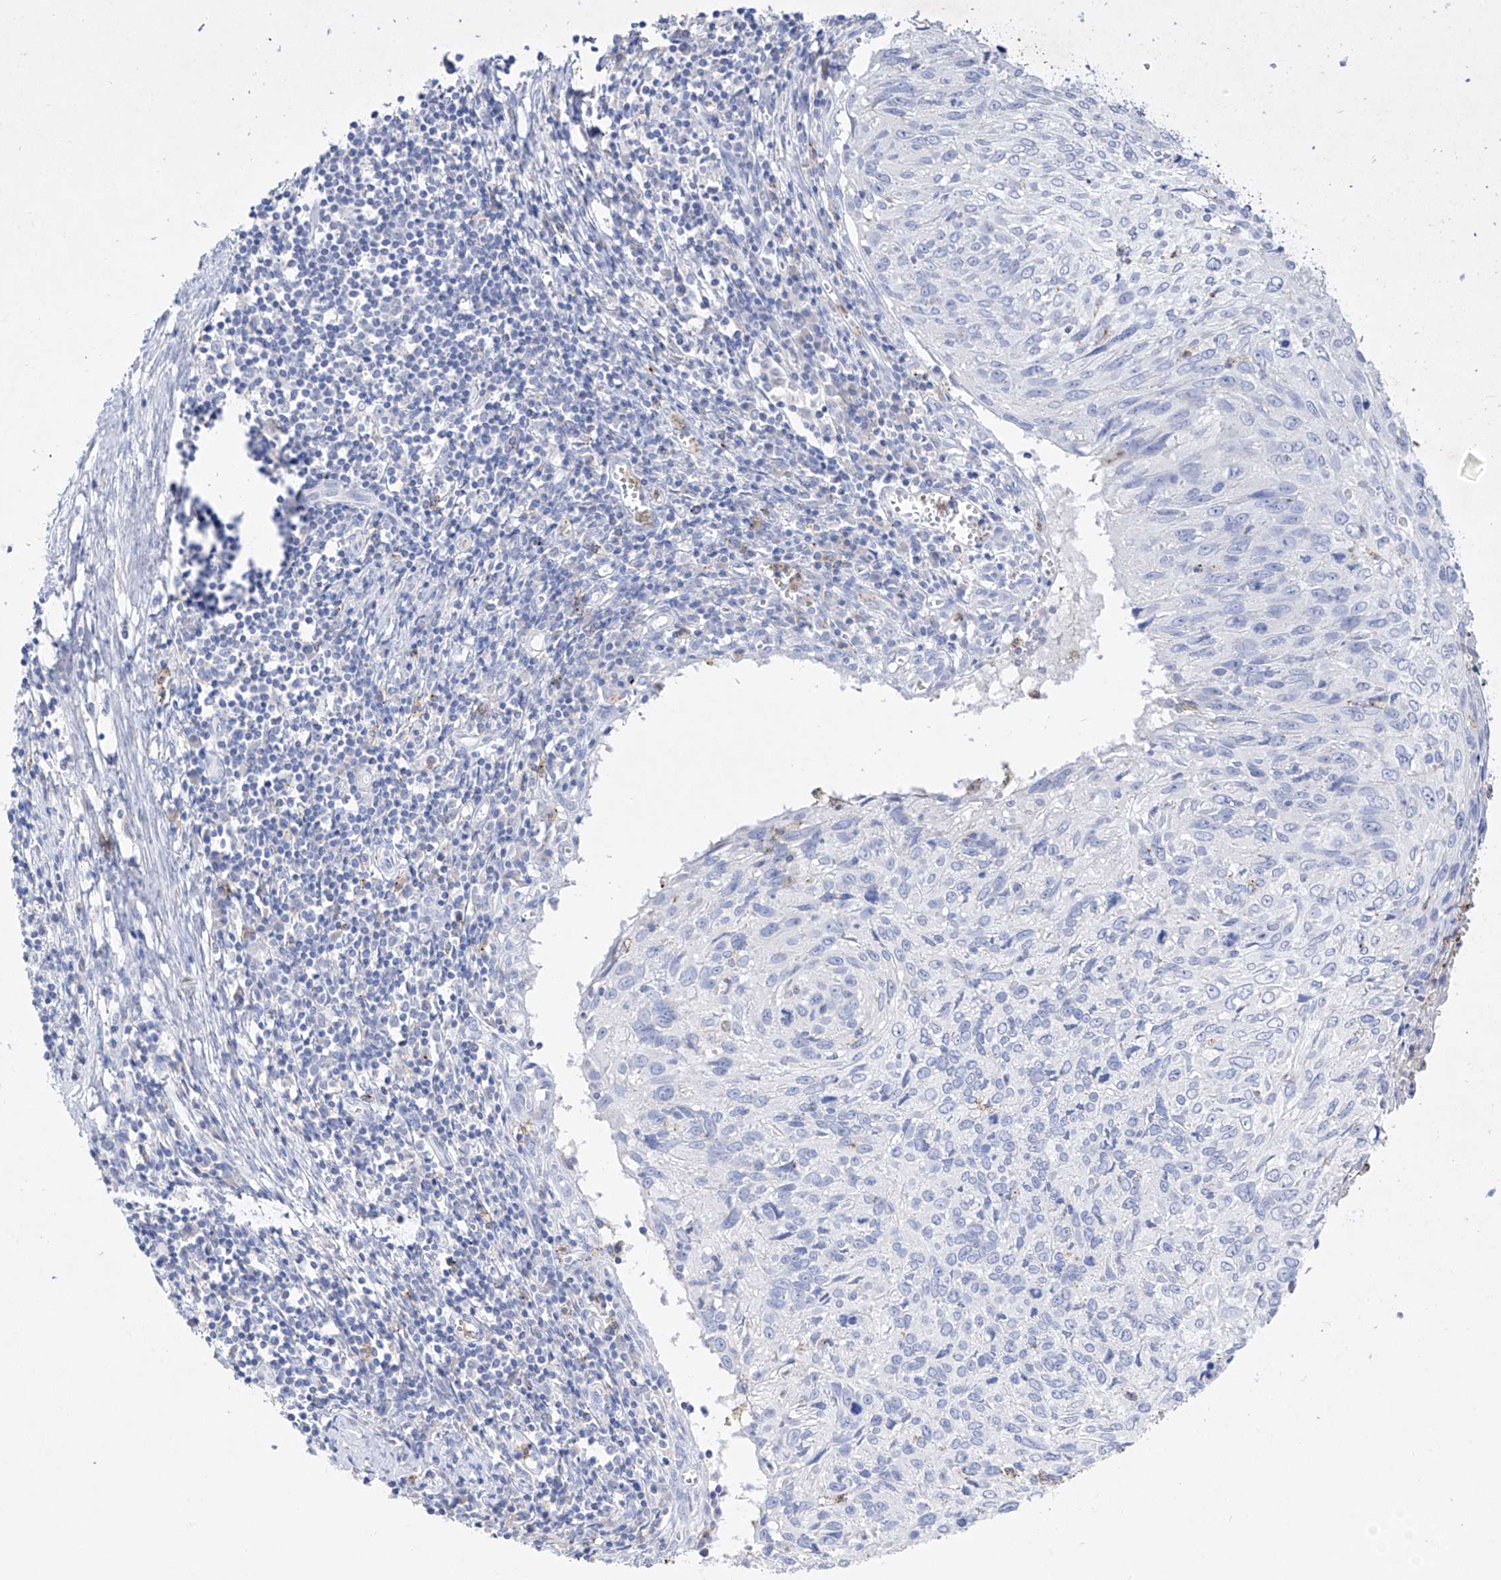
{"staining": {"intensity": "negative", "quantity": "none", "location": "none"}, "tissue": "cervical cancer", "cell_type": "Tumor cells", "image_type": "cancer", "snomed": [{"axis": "morphology", "description": "Squamous cell carcinoma, NOS"}, {"axis": "topography", "description": "Cervix"}], "caption": "DAB (3,3'-diaminobenzidine) immunohistochemical staining of human cervical cancer (squamous cell carcinoma) shows no significant expression in tumor cells. Brightfield microscopy of IHC stained with DAB (3,3'-diaminobenzidine) (brown) and hematoxylin (blue), captured at high magnification.", "gene": "TM7SF2", "patient": {"sex": "female", "age": 51}}